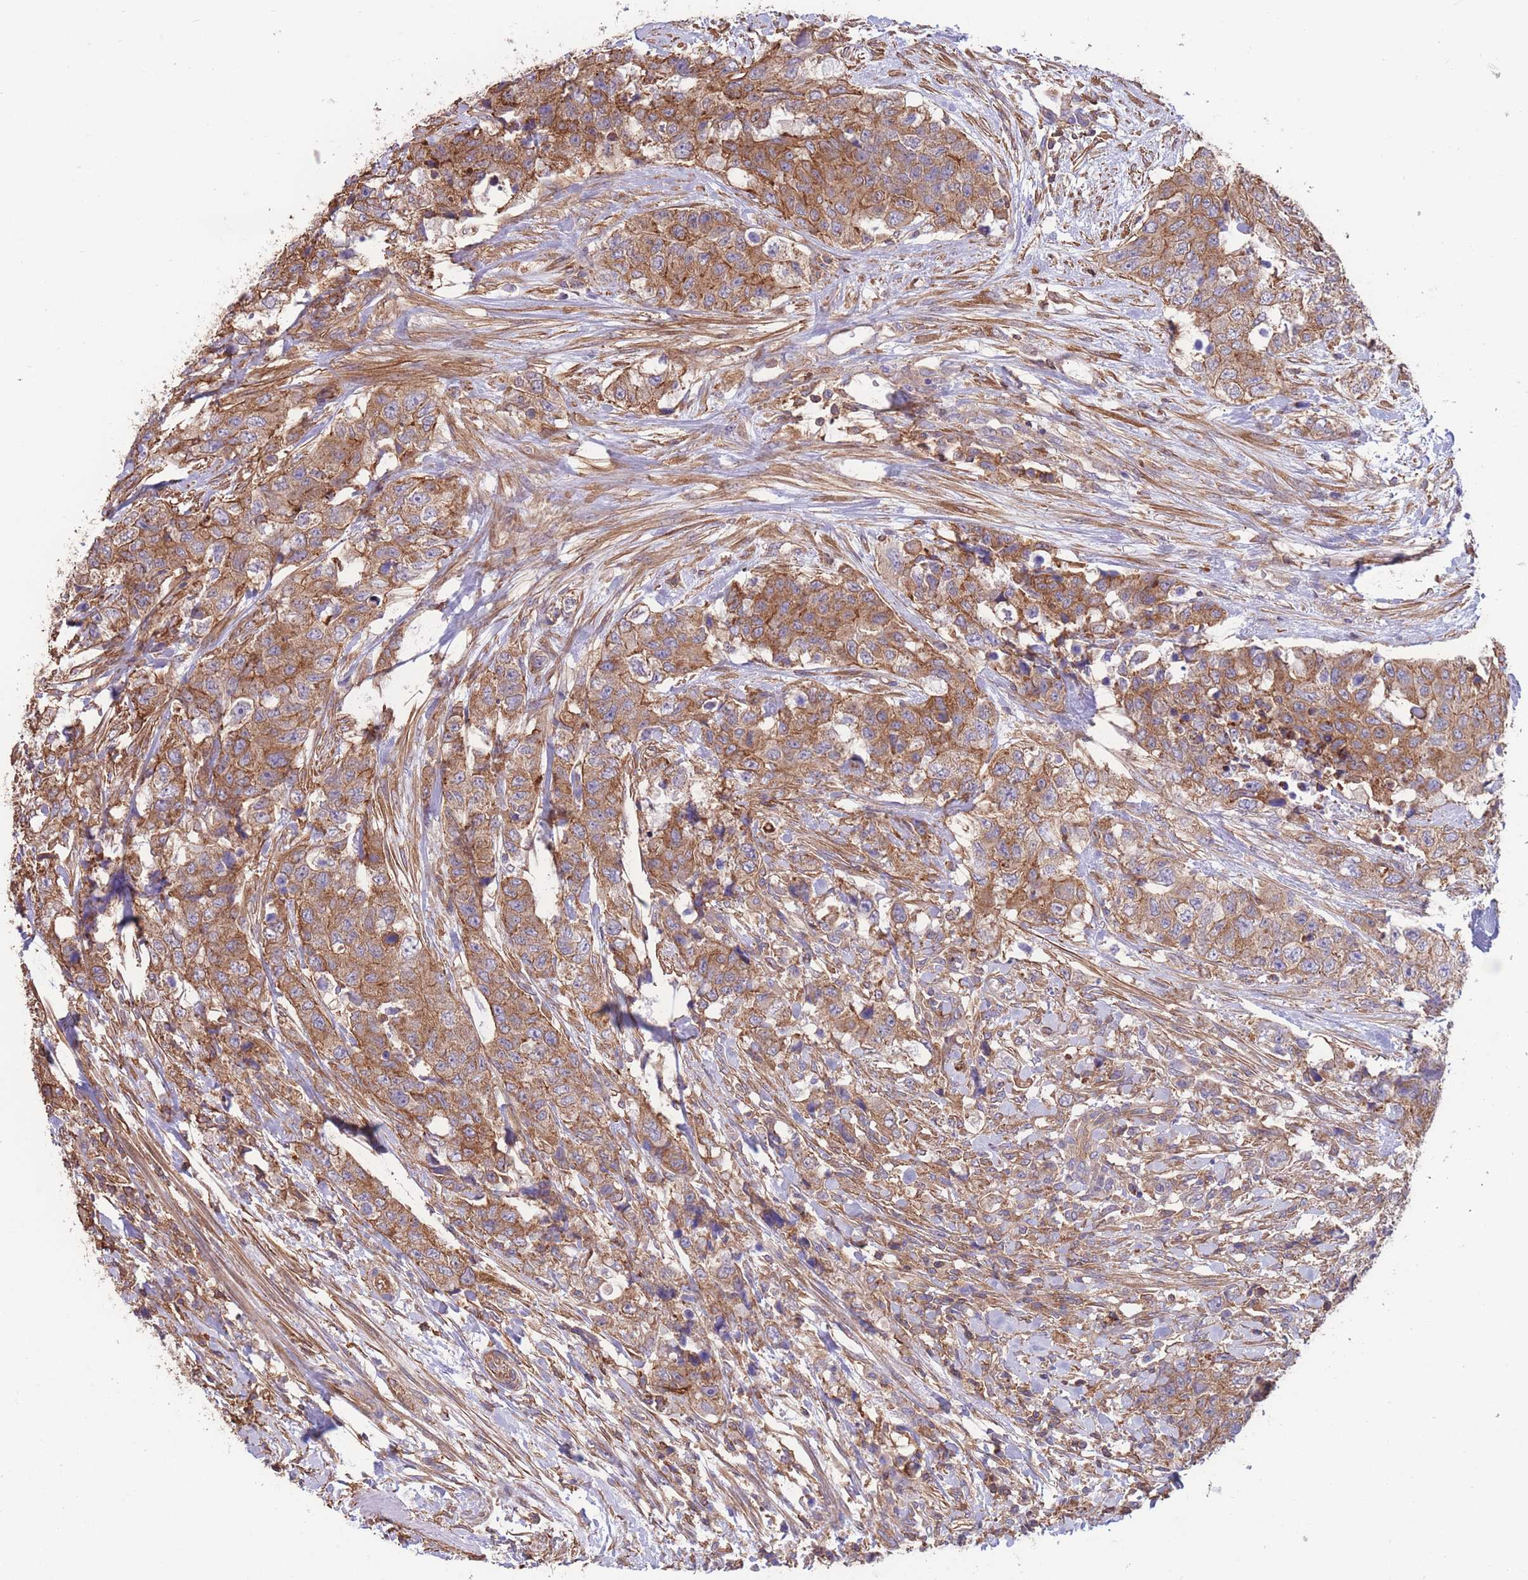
{"staining": {"intensity": "moderate", "quantity": ">75%", "location": "cytoplasmic/membranous"}, "tissue": "urothelial cancer", "cell_type": "Tumor cells", "image_type": "cancer", "snomed": [{"axis": "morphology", "description": "Urothelial carcinoma, High grade"}, {"axis": "topography", "description": "Urinary bladder"}], "caption": "A brown stain highlights moderate cytoplasmic/membranous expression of a protein in human urothelial cancer tumor cells.", "gene": "LRRN4CL", "patient": {"sex": "female", "age": 78}}